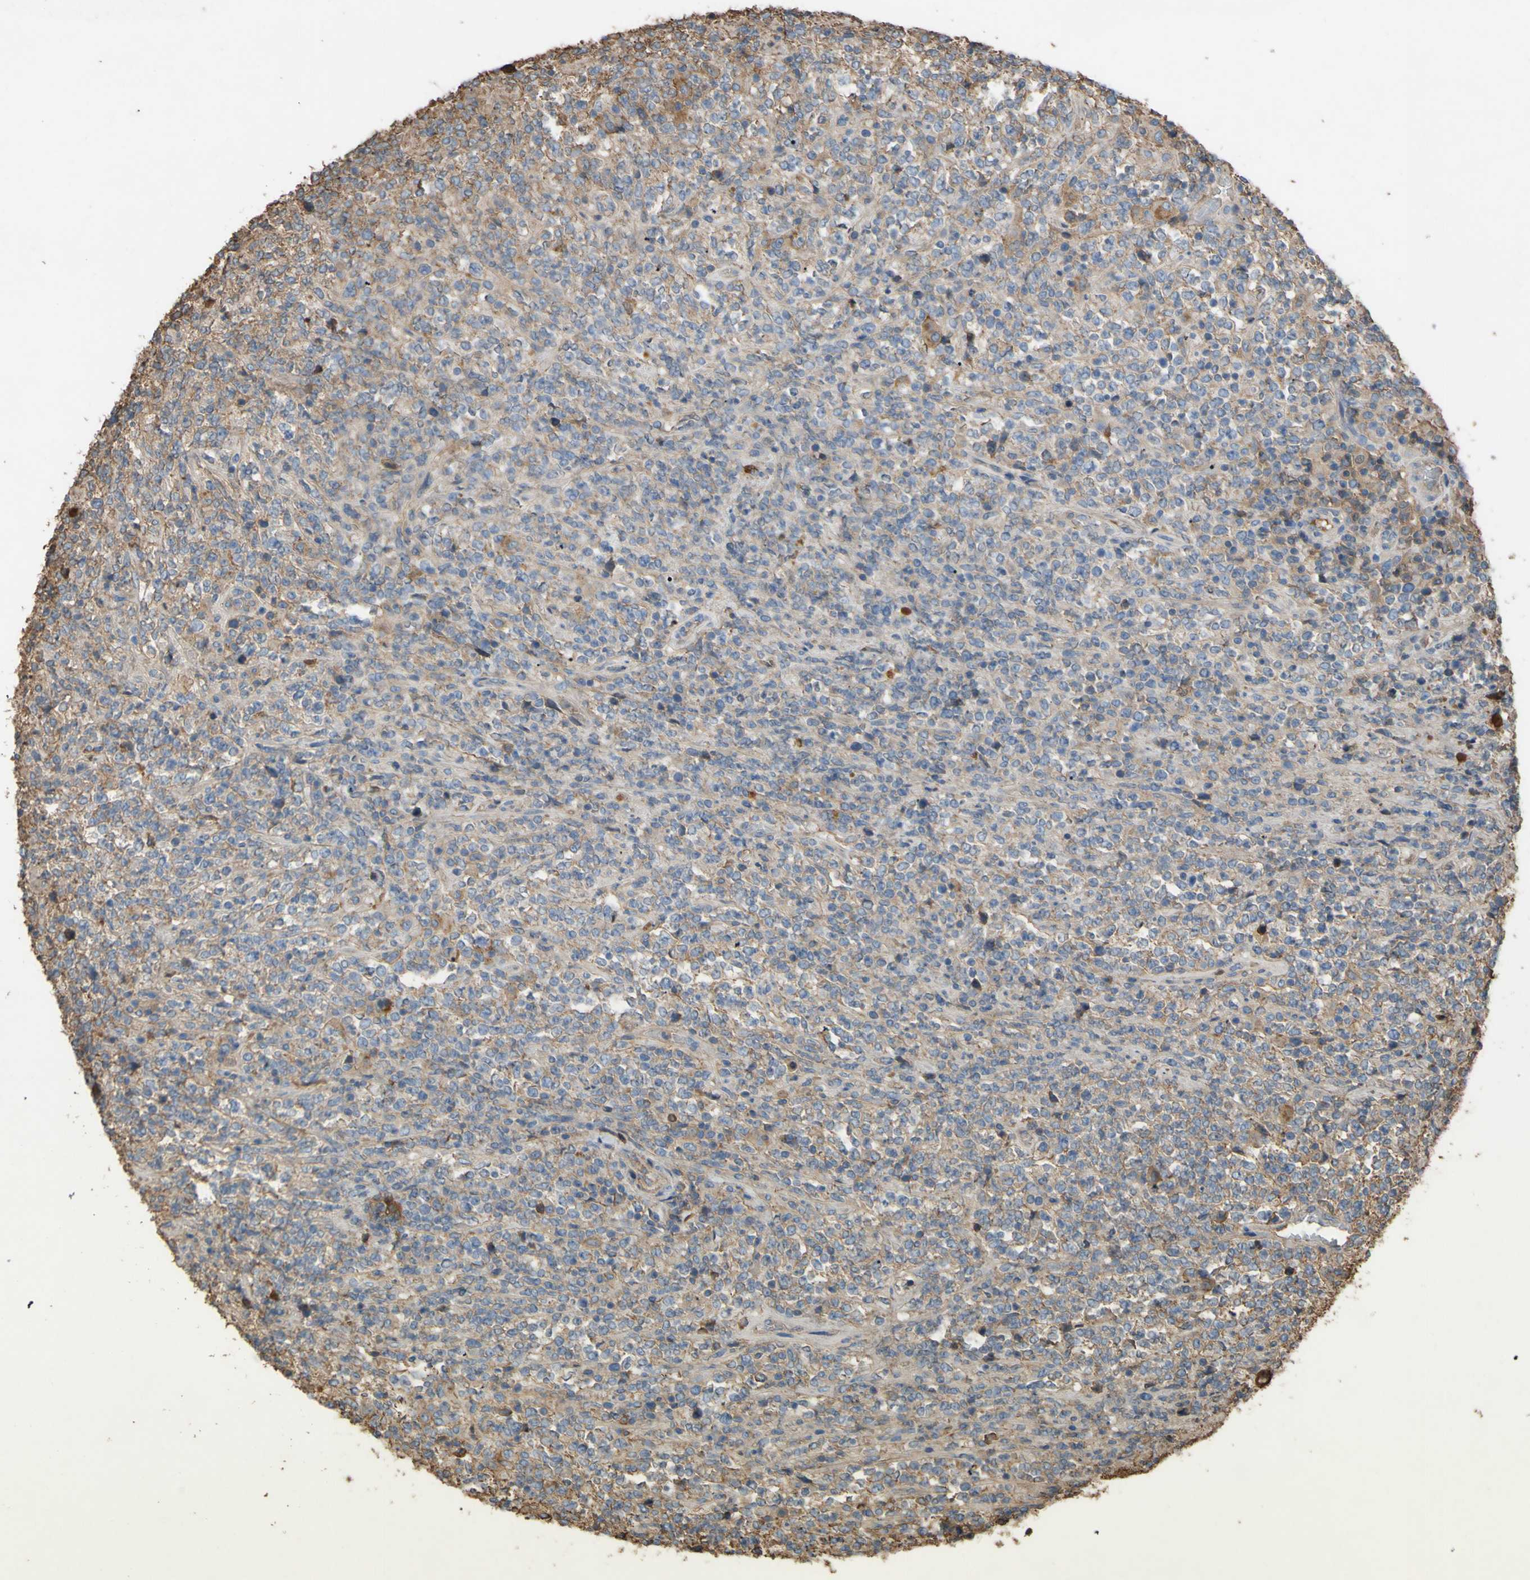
{"staining": {"intensity": "weak", "quantity": ">75%", "location": "cytoplasmic/membranous"}, "tissue": "lymphoma", "cell_type": "Tumor cells", "image_type": "cancer", "snomed": [{"axis": "morphology", "description": "Malignant lymphoma, non-Hodgkin's type, High grade"}, {"axis": "topography", "description": "Soft tissue"}], "caption": "Immunohistochemical staining of human malignant lymphoma, non-Hodgkin's type (high-grade) shows low levels of weak cytoplasmic/membranous protein staining in approximately >75% of tumor cells. (DAB = brown stain, brightfield microscopy at high magnification).", "gene": "PTGDS", "patient": {"sex": "male", "age": 18}}